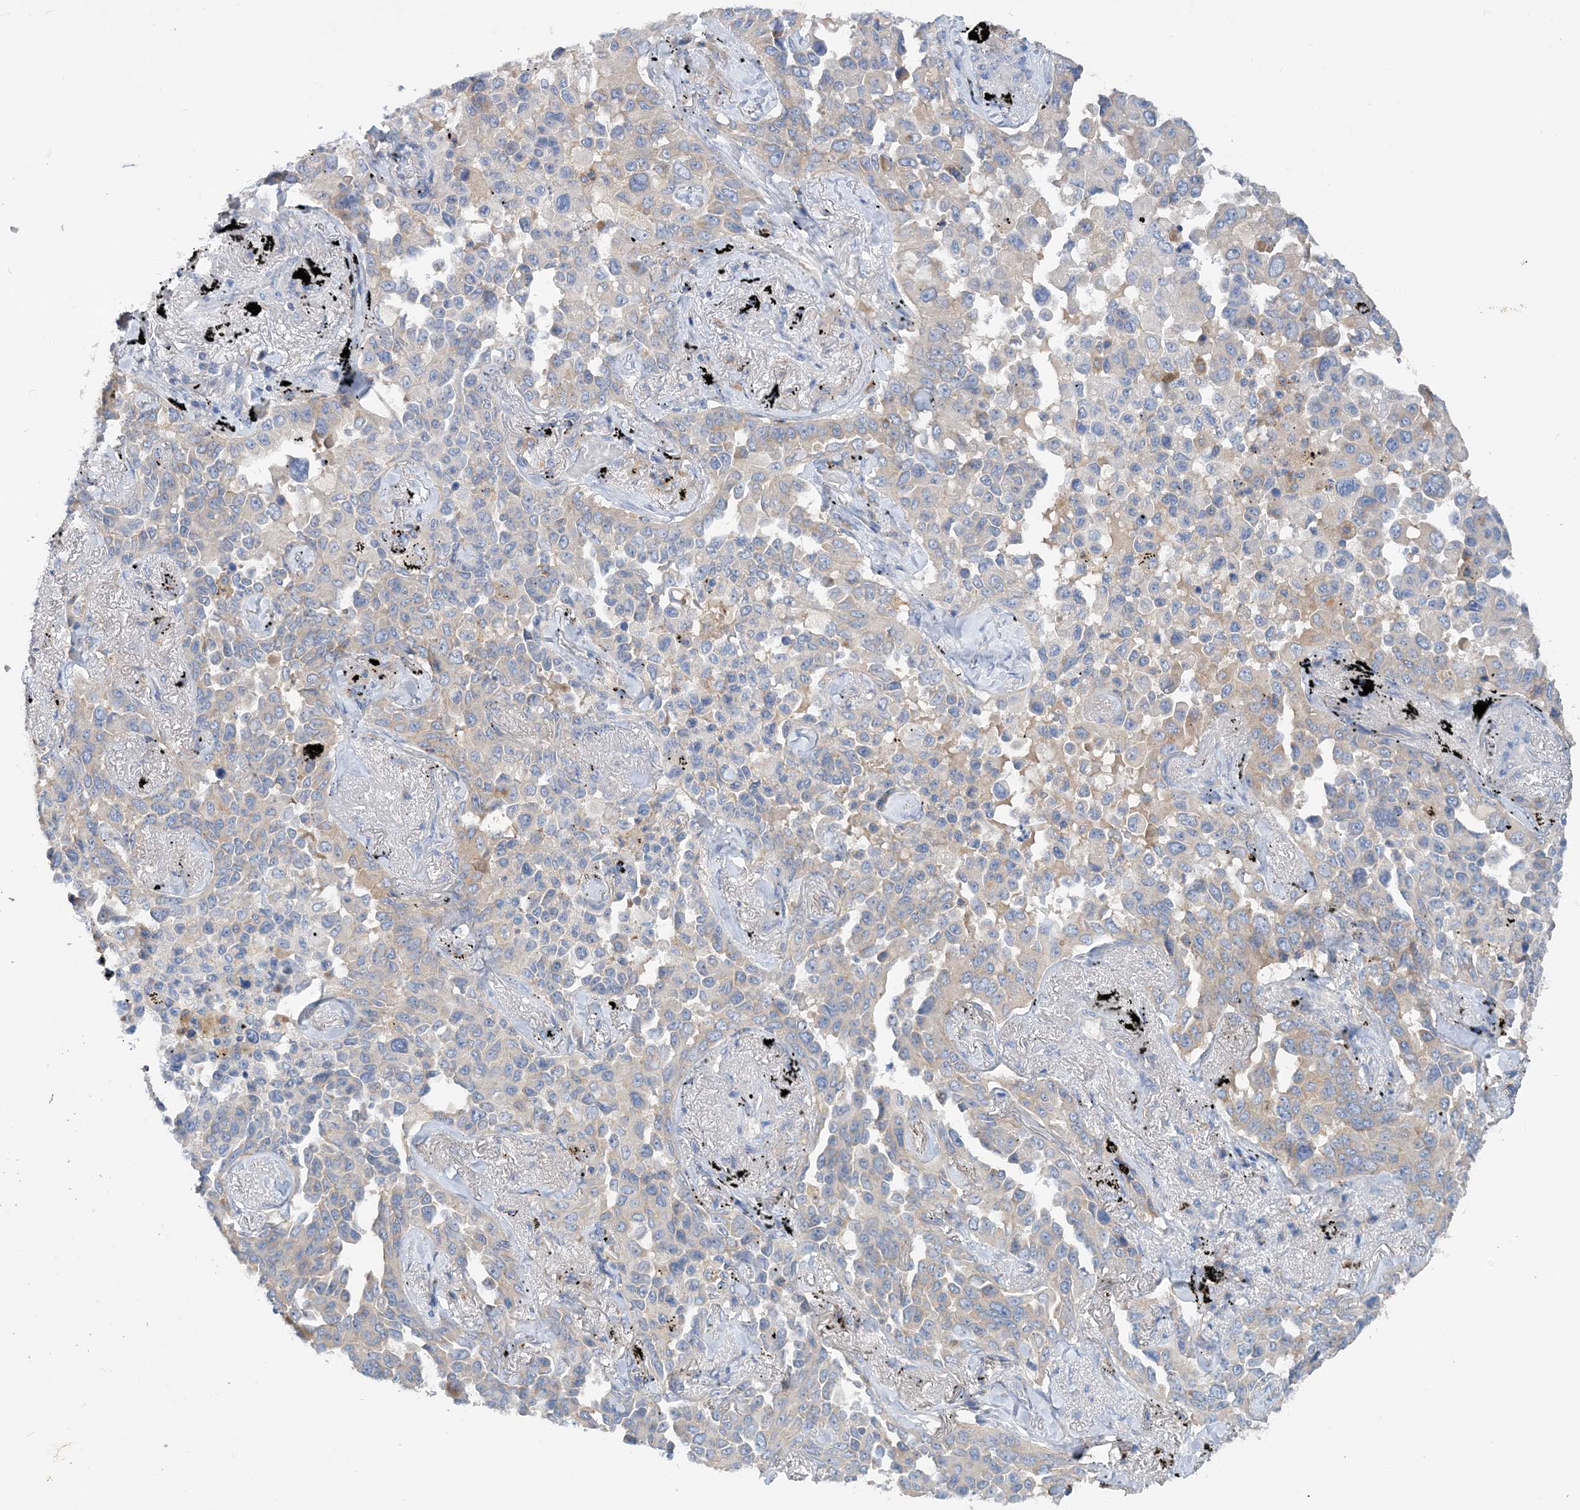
{"staining": {"intensity": "negative", "quantity": "none", "location": "none"}, "tissue": "lung cancer", "cell_type": "Tumor cells", "image_type": "cancer", "snomed": [{"axis": "morphology", "description": "Adenocarcinoma, NOS"}, {"axis": "topography", "description": "Lung"}], "caption": "This is an immunohistochemistry micrograph of lung adenocarcinoma. There is no positivity in tumor cells.", "gene": "GRINA", "patient": {"sex": "female", "age": 67}}